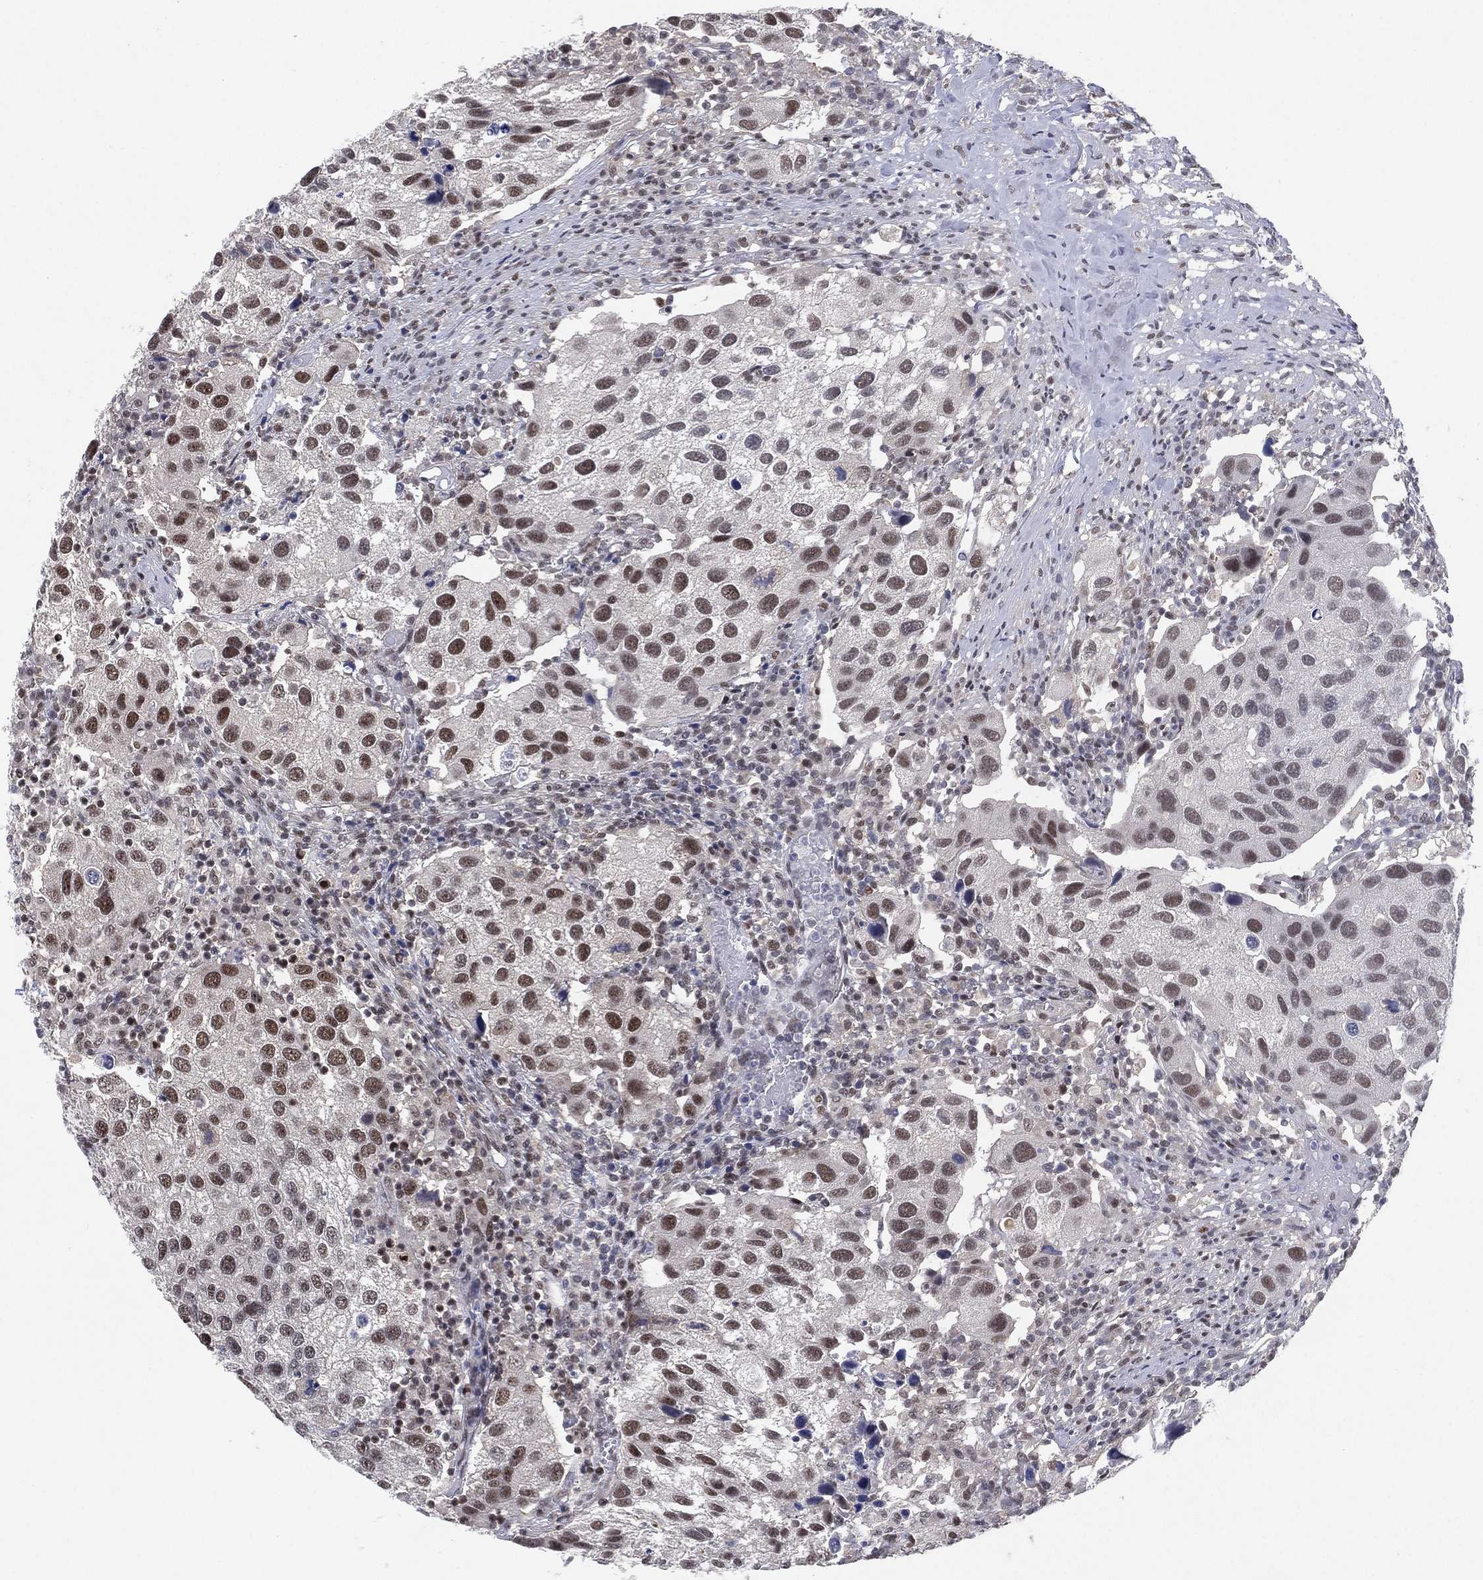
{"staining": {"intensity": "moderate", "quantity": "25%-75%", "location": "nuclear"}, "tissue": "urothelial cancer", "cell_type": "Tumor cells", "image_type": "cancer", "snomed": [{"axis": "morphology", "description": "Urothelial carcinoma, High grade"}, {"axis": "topography", "description": "Urinary bladder"}], "caption": "Protein expression analysis of urothelial carcinoma (high-grade) exhibits moderate nuclear expression in approximately 25%-75% of tumor cells.", "gene": "DGCR8", "patient": {"sex": "male", "age": 79}}